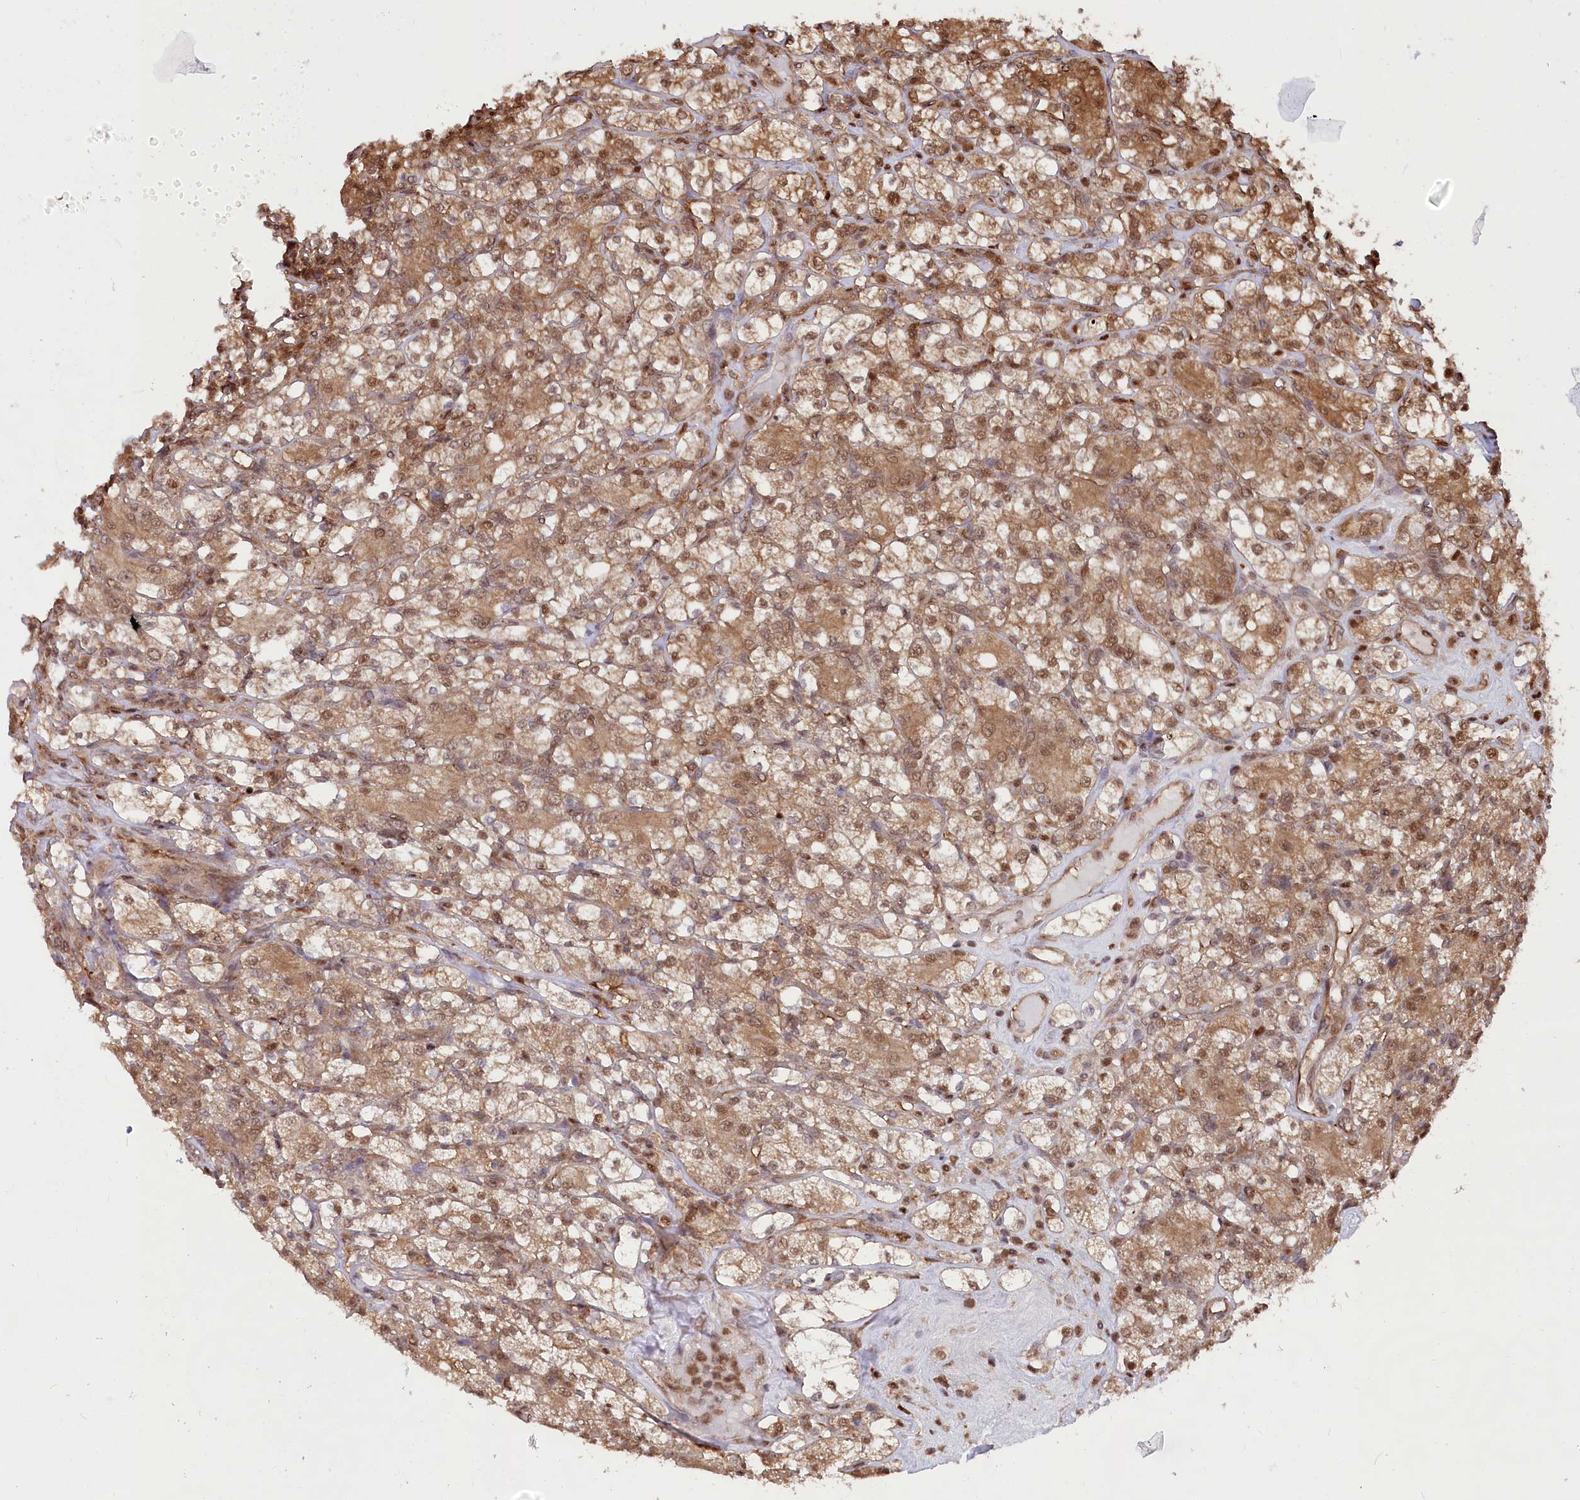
{"staining": {"intensity": "moderate", "quantity": ">75%", "location": "cytoplasmic/membranous,nuclear"}, "tissue": "renal cancer", "cell_type": "Tumor cells", "image_type": "cancer", "snomed": [{"axis": "morphology", "description": "Adenocarcinoma, NOS"}, {"axis": "topography", "description": "Kidney"}], "caption": "This micrograph displays renal cancer stained with IHC to label a protein in brown. The cytoplasmic/membranous and nuclear of tumor cells show moderate positivity for the protein. Nuclei are counter-stained blue.", "gene": "PSMA1", "patient": {"sex": "male", "age": 77}}